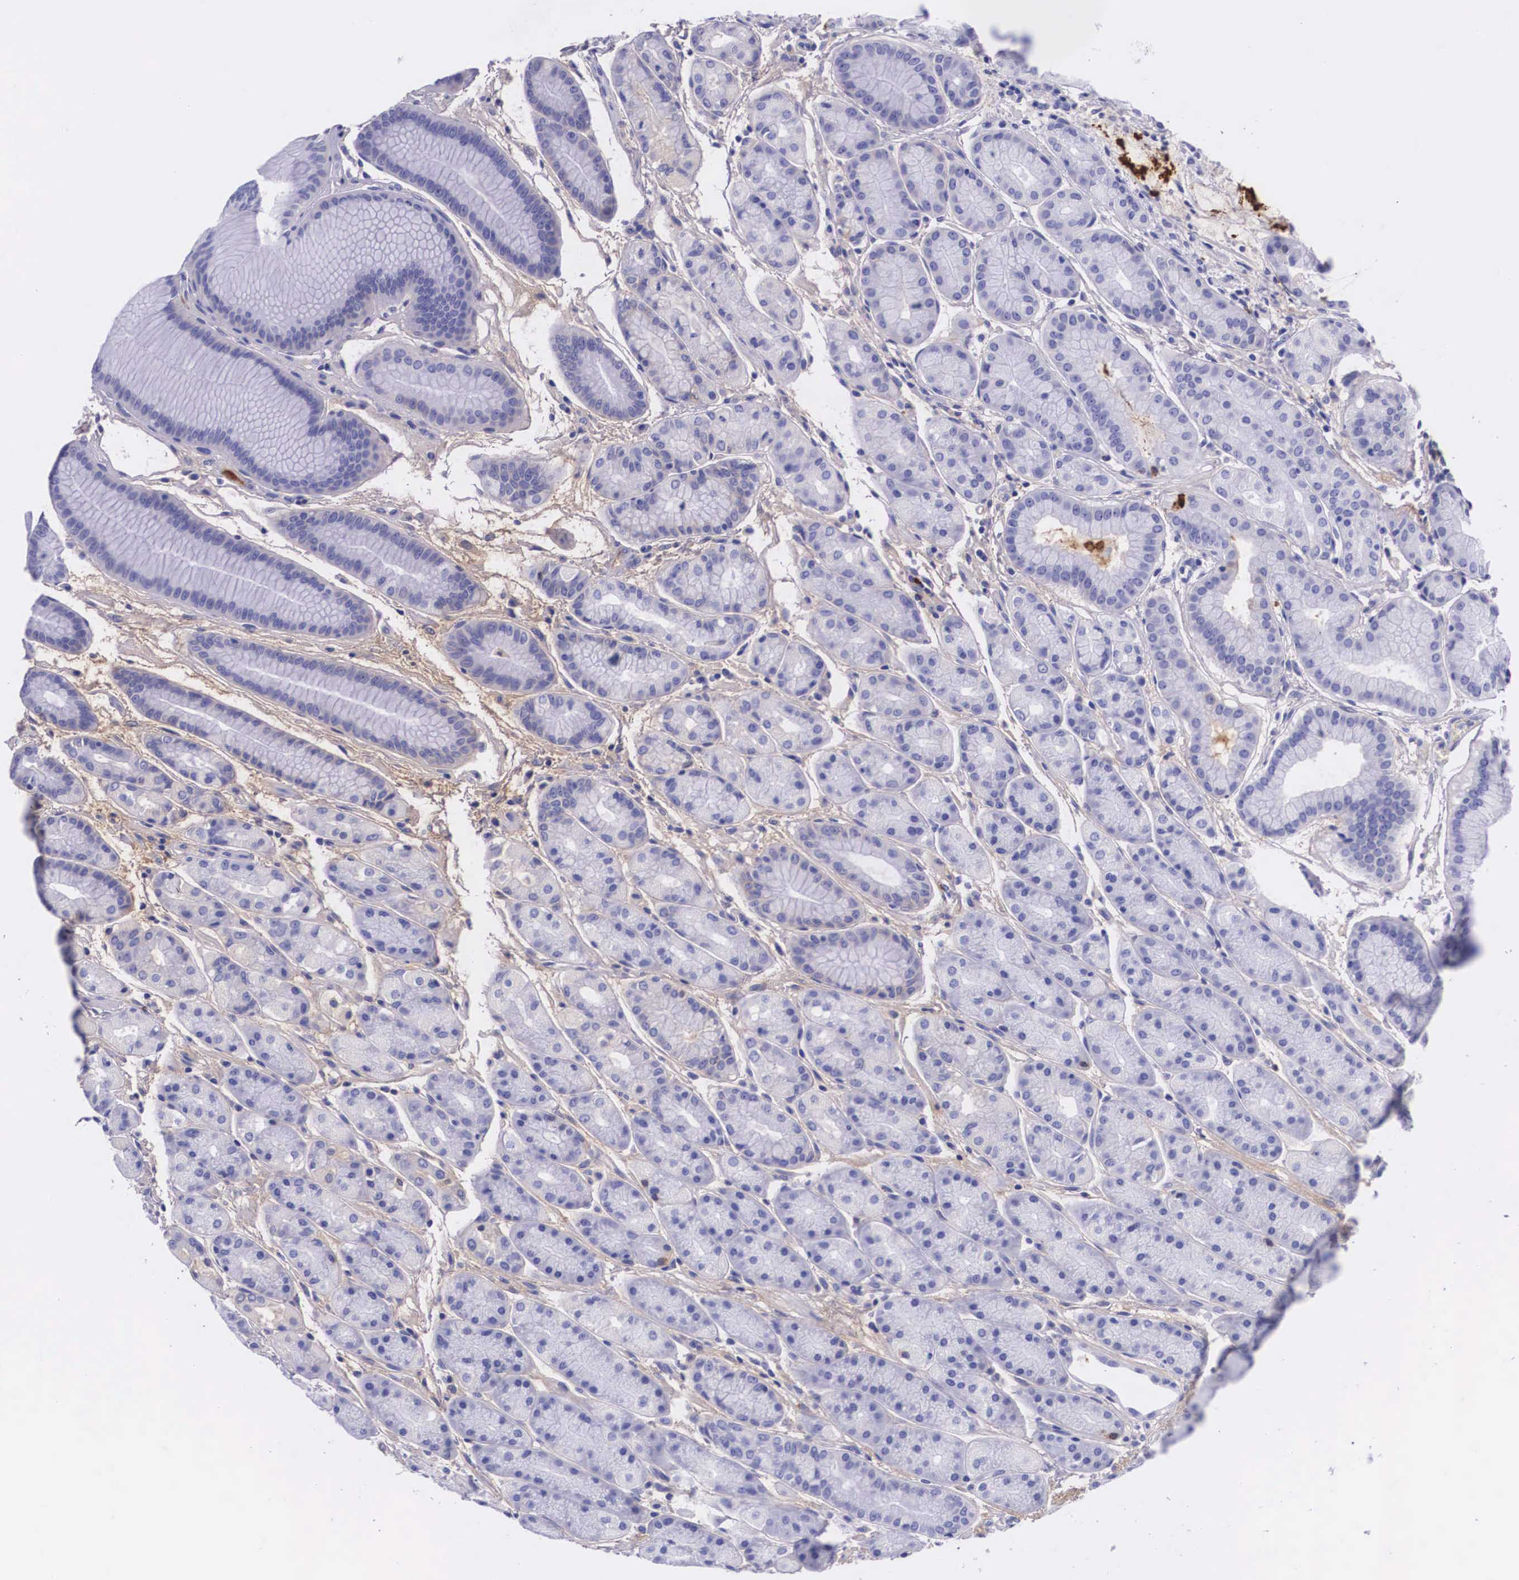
{"staining": {"intensity": "negative", "quantity": "none", "location": "none"}, "tissue": "stomach", "cell_type": "Glandular cells", "image_type": "normal", "snomed": [{"axis": "morphology", "description": "Normal tissue, NOS"}, {"axis": "topography", "description": "Stomach, upper"}], "caption": "An IHC histopathology image of unremarkable stomach is shown. There is no staining in glandular cells of stomach.", "gene": "PLG", "patient": {"sex": "male", "age": 72}}